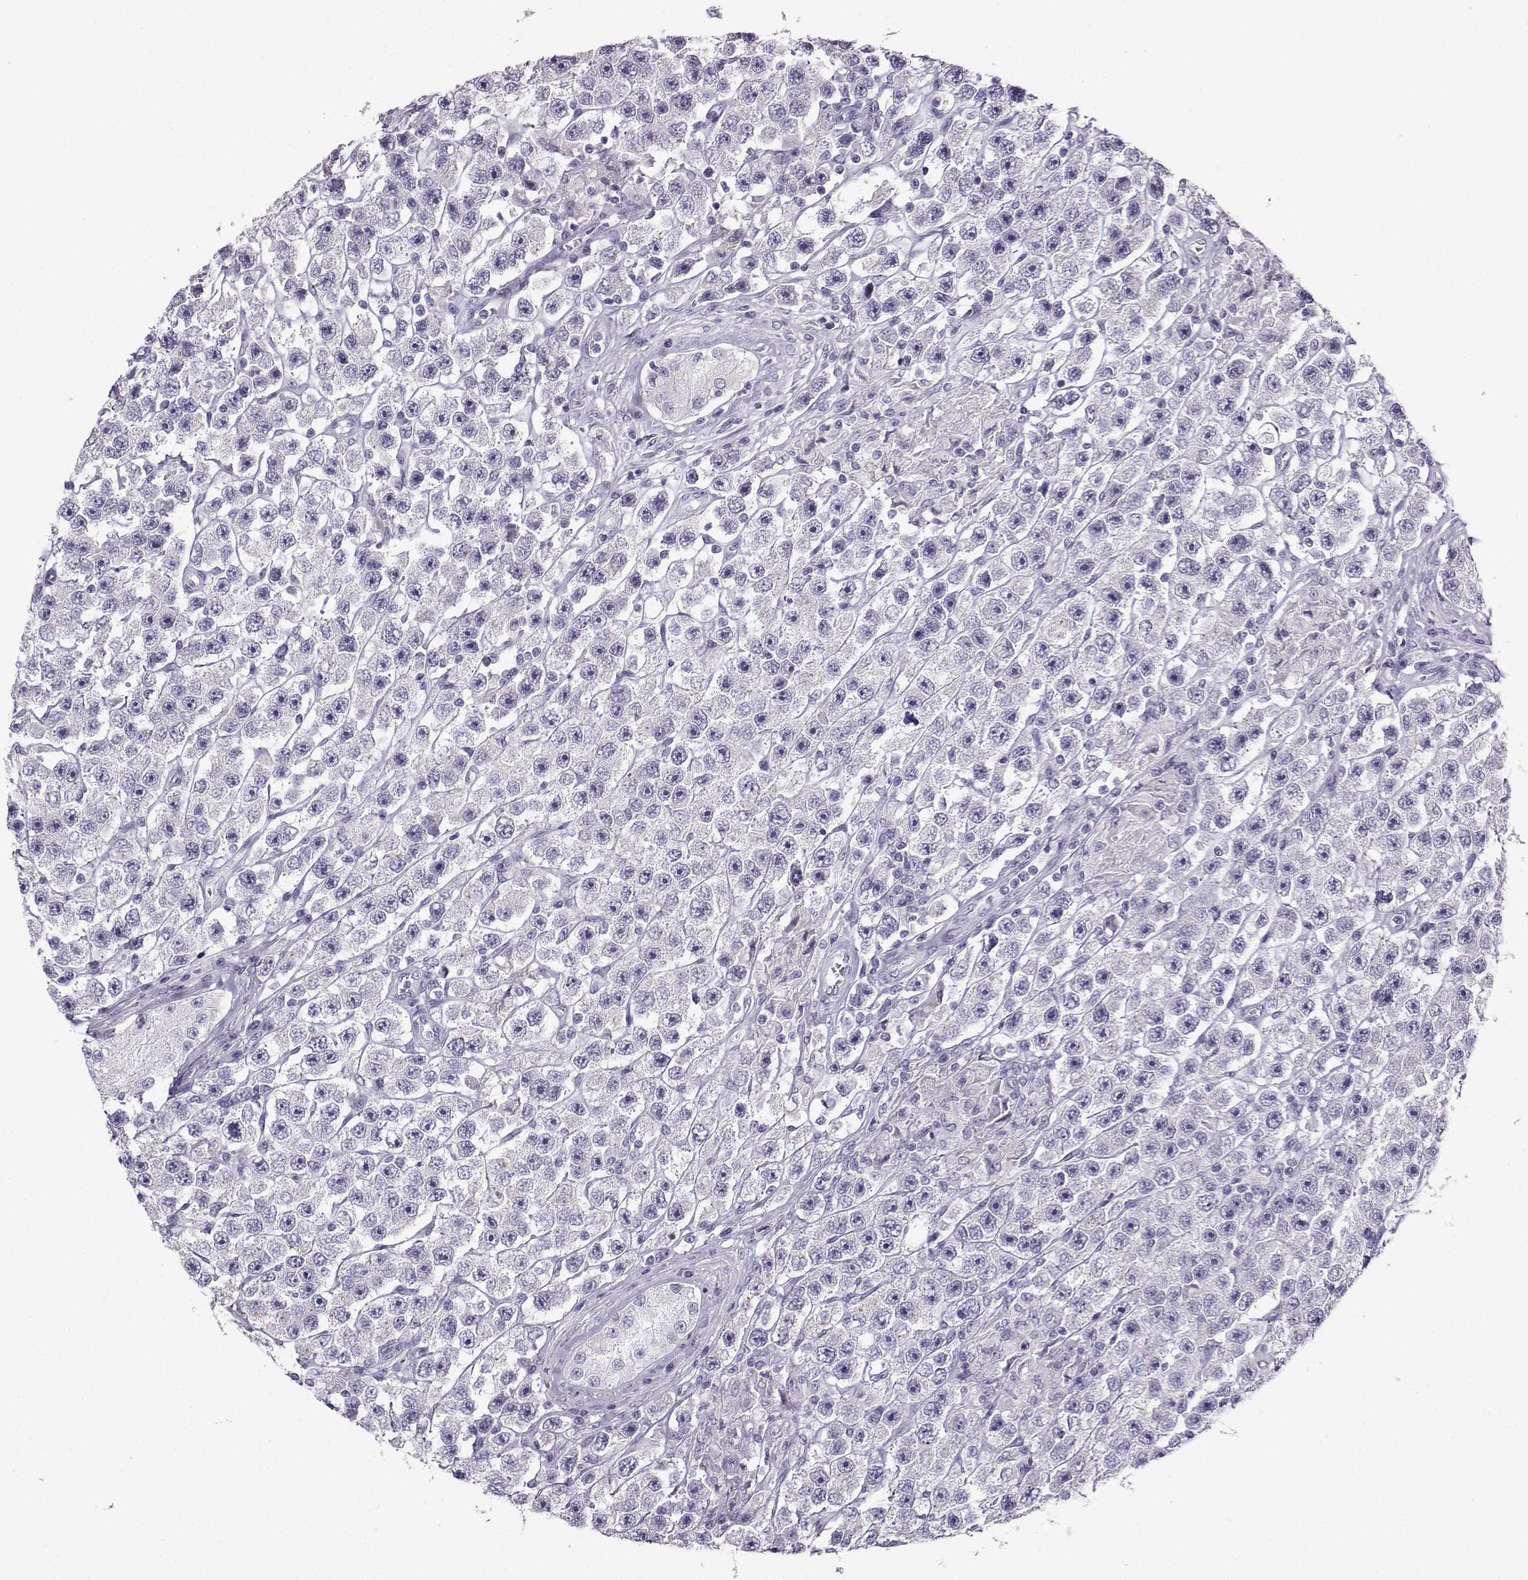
{"staining": {"intensity": "negative", "quantity": "none", "location": "none"}, "tissue": "testis cancer", "cell_type": "Tumor cells", "image_type": "cancer", "snomed": [{"axis": "morphology", "description": "Seminoma, NOS"}, {"axis": "topography", "description": "Testis"}], "caption": "Immunohistochemistry histopathology image of neoplastic tissue: human testis cancer (seminoma) stained with DAB (3,3'-diaminobenzidine) reveals no significant protein staining in tumor cells.", "gene": "ZBTB8B", "patient": {"sex": "male", "age": 45}}